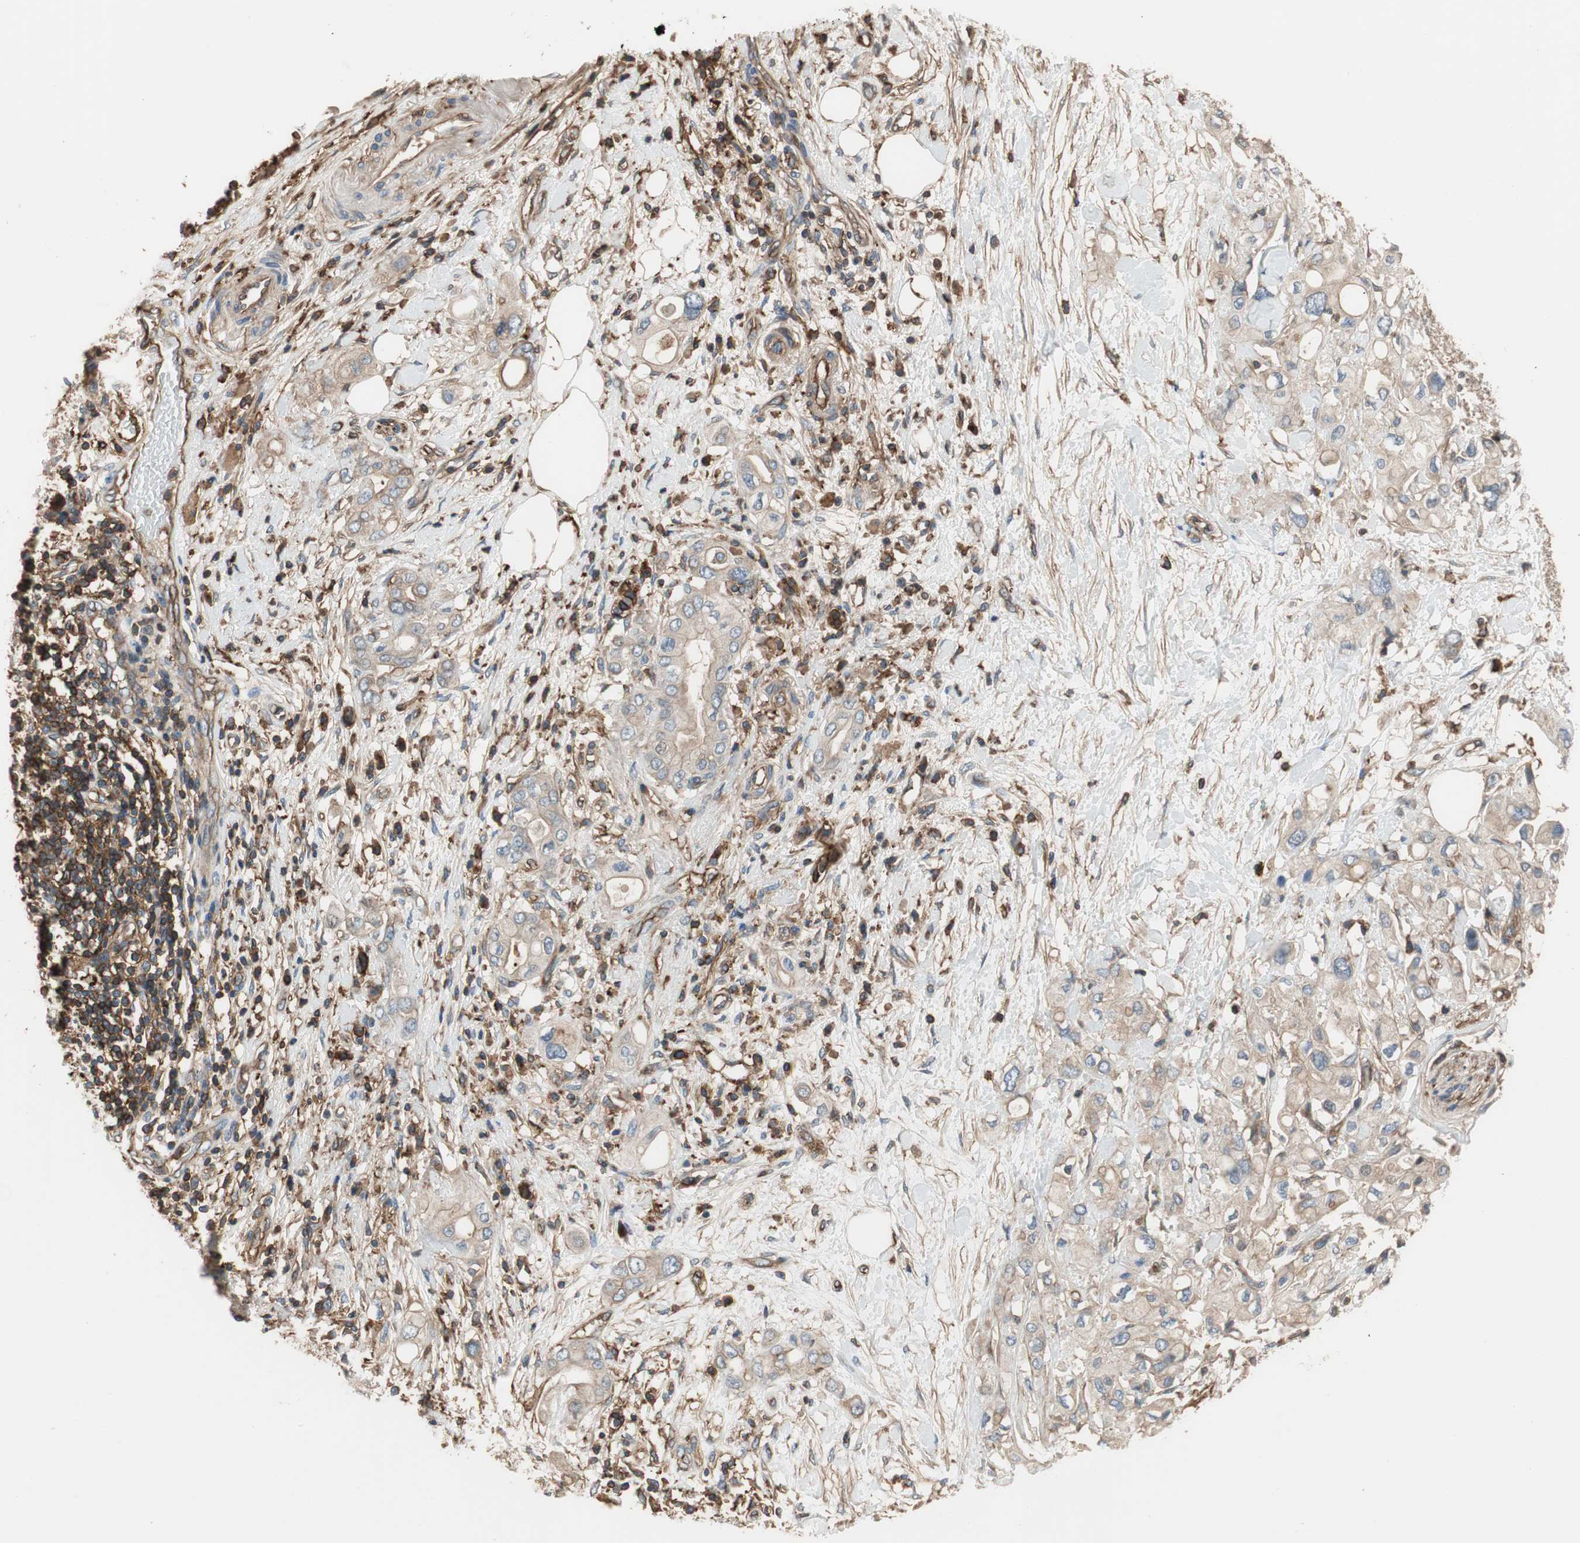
{"staining": {"intensity": "weak", "quantity": ">75%", "location": "cytoplasmic/membranous"}, "tissue": "pancreatic cancer", "cell_type": "Tumor cells", "image_type": "cancer", "snomed": [{"axis": "morphology", "description": "Adenocarcinoma, NOS"}, {"axis": "topography", "description": "Pancreas"}], "caption": "Weak cytoplasmic/membranous expression is identified in about >75% of tumor cells in pancreatic cancer (adenocarcinoma).", "gene": "IL1RL1", "patient": {"sex": "female", "age": 56}}